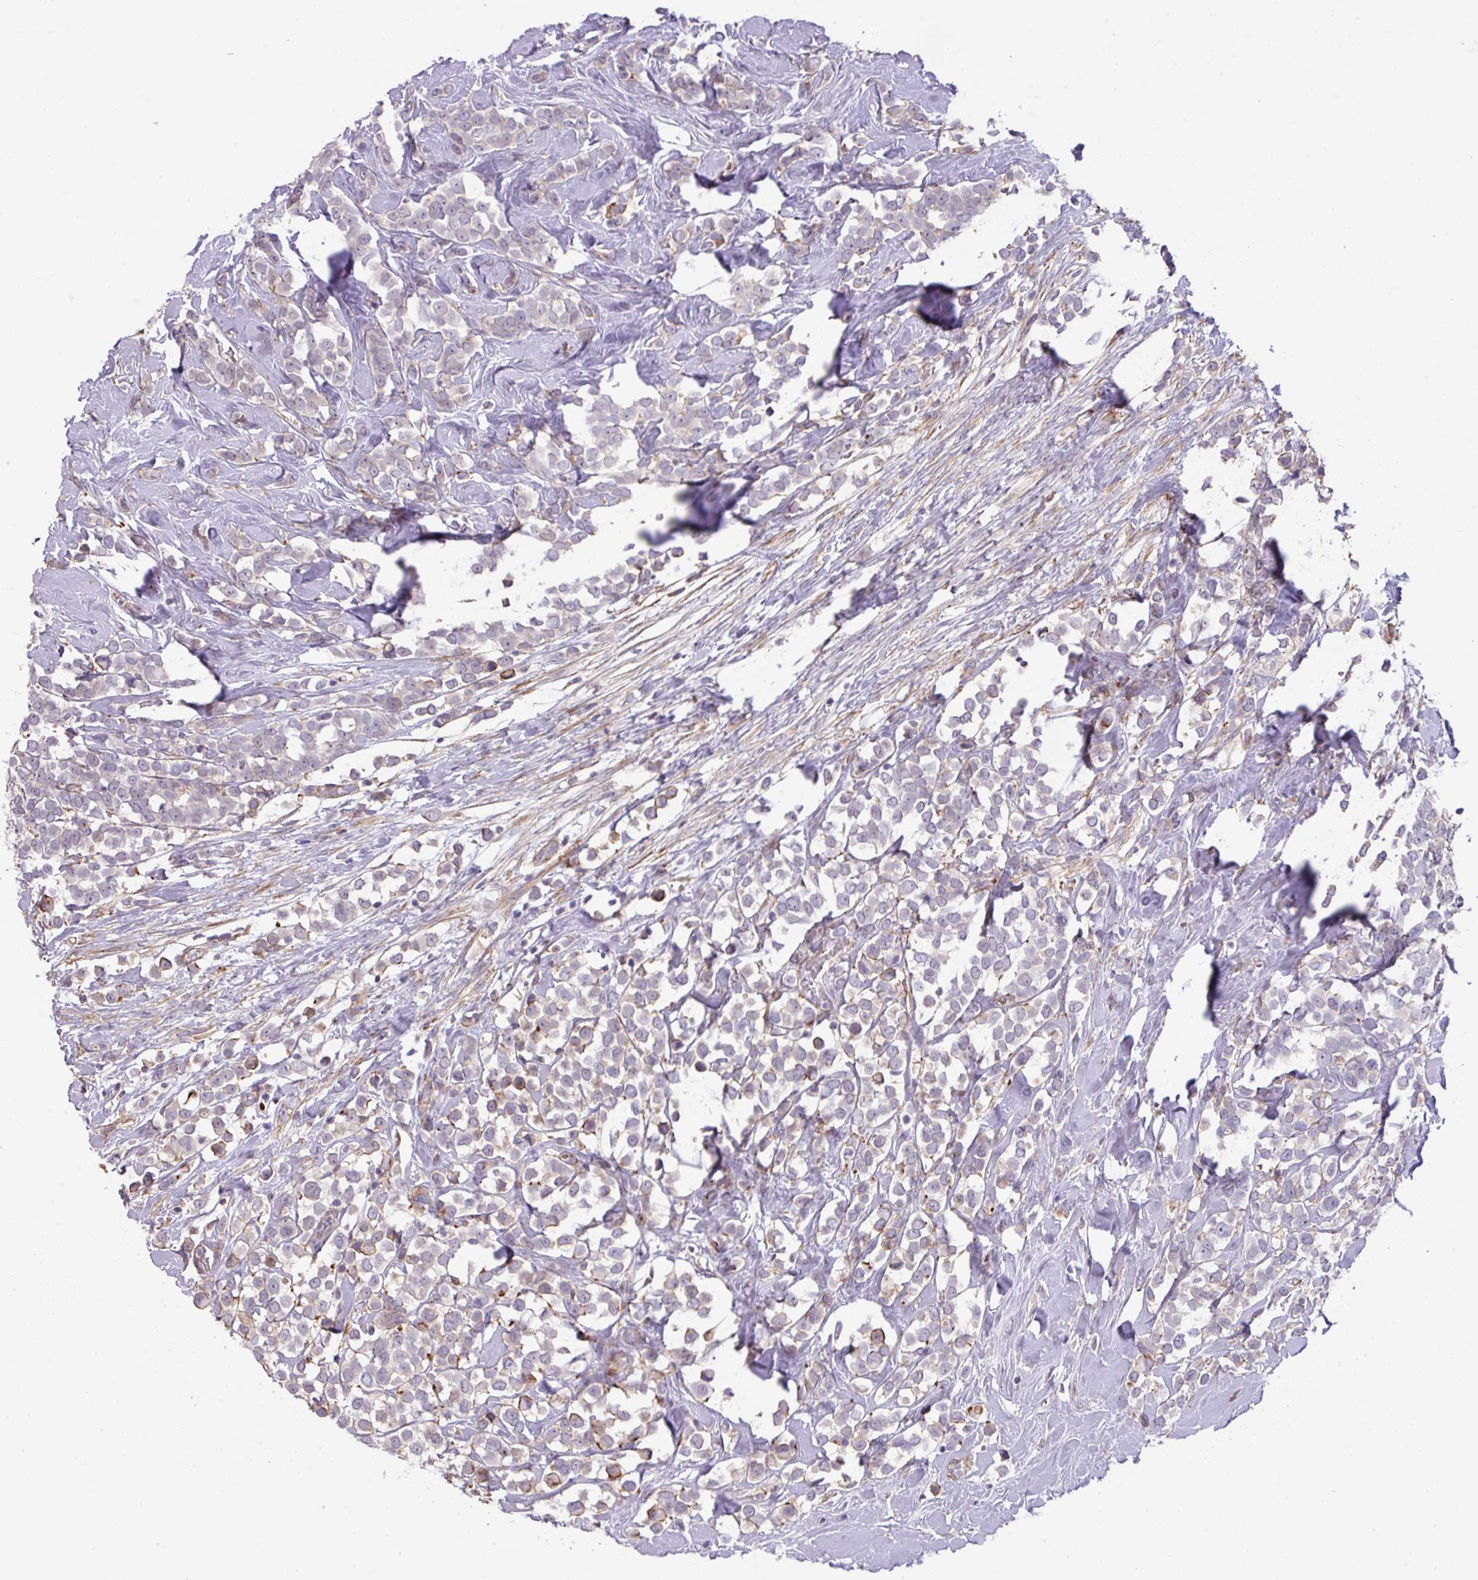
{"staining": {"intensity": "weak", "quantity": "<25%", "location": "cytoplasmic/membranous"}, "tissue": "breast cancer", "cell_type": "Tumor cells", "image_type": "cancer", "snomed": [{"axis": "morphology", "description": "Duct carcinoma"}, {"axis": "topography", "description": "Breast"}], "caption": "Immunohistochemical staining of breast cancer (invasive ductal carcinoma) exhibits no significant positivity in tumor cells.", "gene": "LRRC41", "patient": {"sex": "female", "age": 80}}